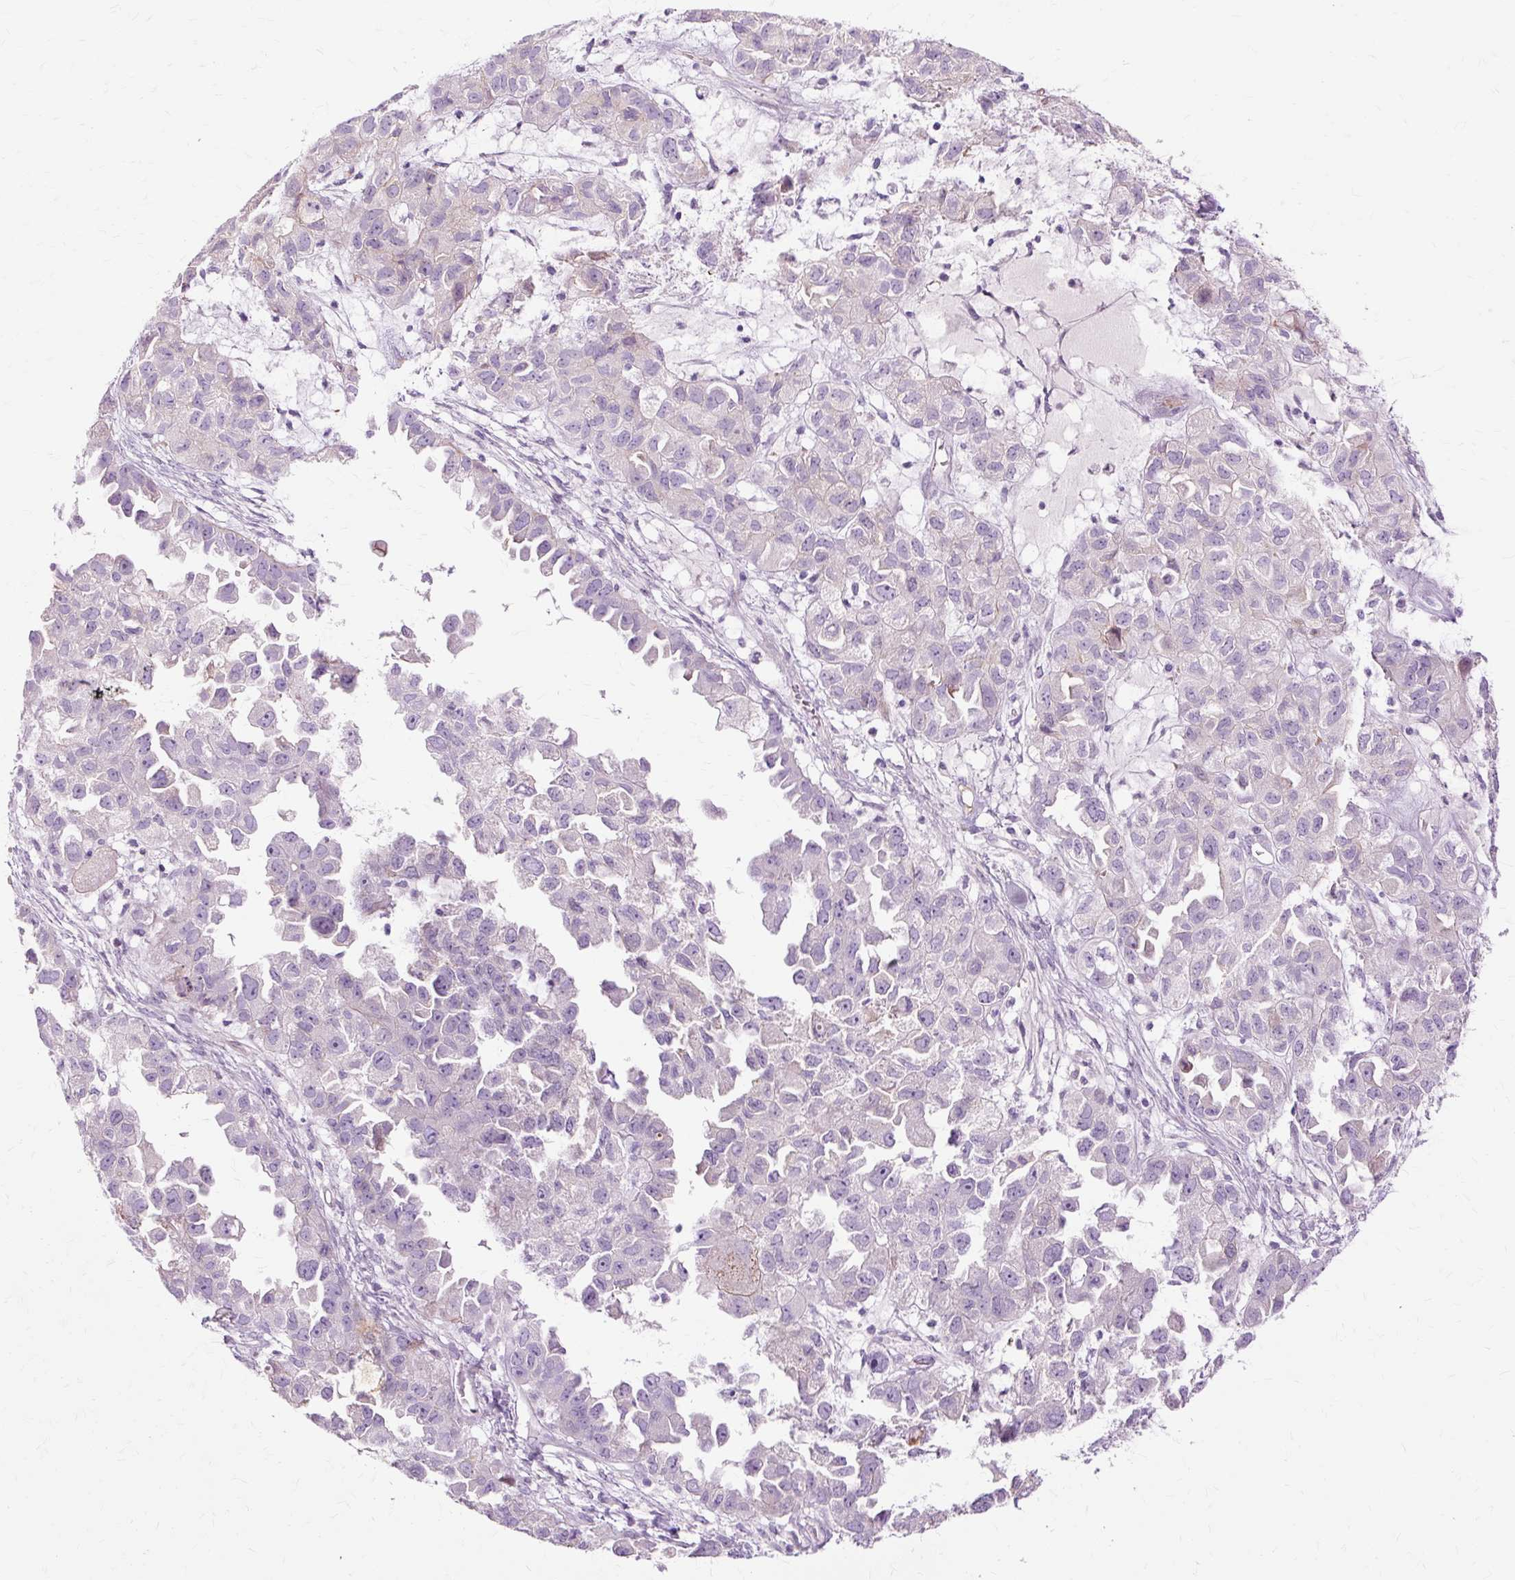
{"staining": {"intensity": "negative", "quantity": "none", "location": "none"}, "tissue": "ovarian cancer", "cell_type": "Tumor cells", "image_type": "cancer", "snomed": [{"axis": "morphology", "description": "Cystadenocarcinoma, serous, NOS"}, {"axis": "topography", "description": "Ovary"}], "caption": "Protein analysis of ovarian cancer (serous cystadenocarcinoma) exhibits no significant expression in tumor cells.", "gene": "DCTN4", "patient": {"sex": "female", "age": 84}}